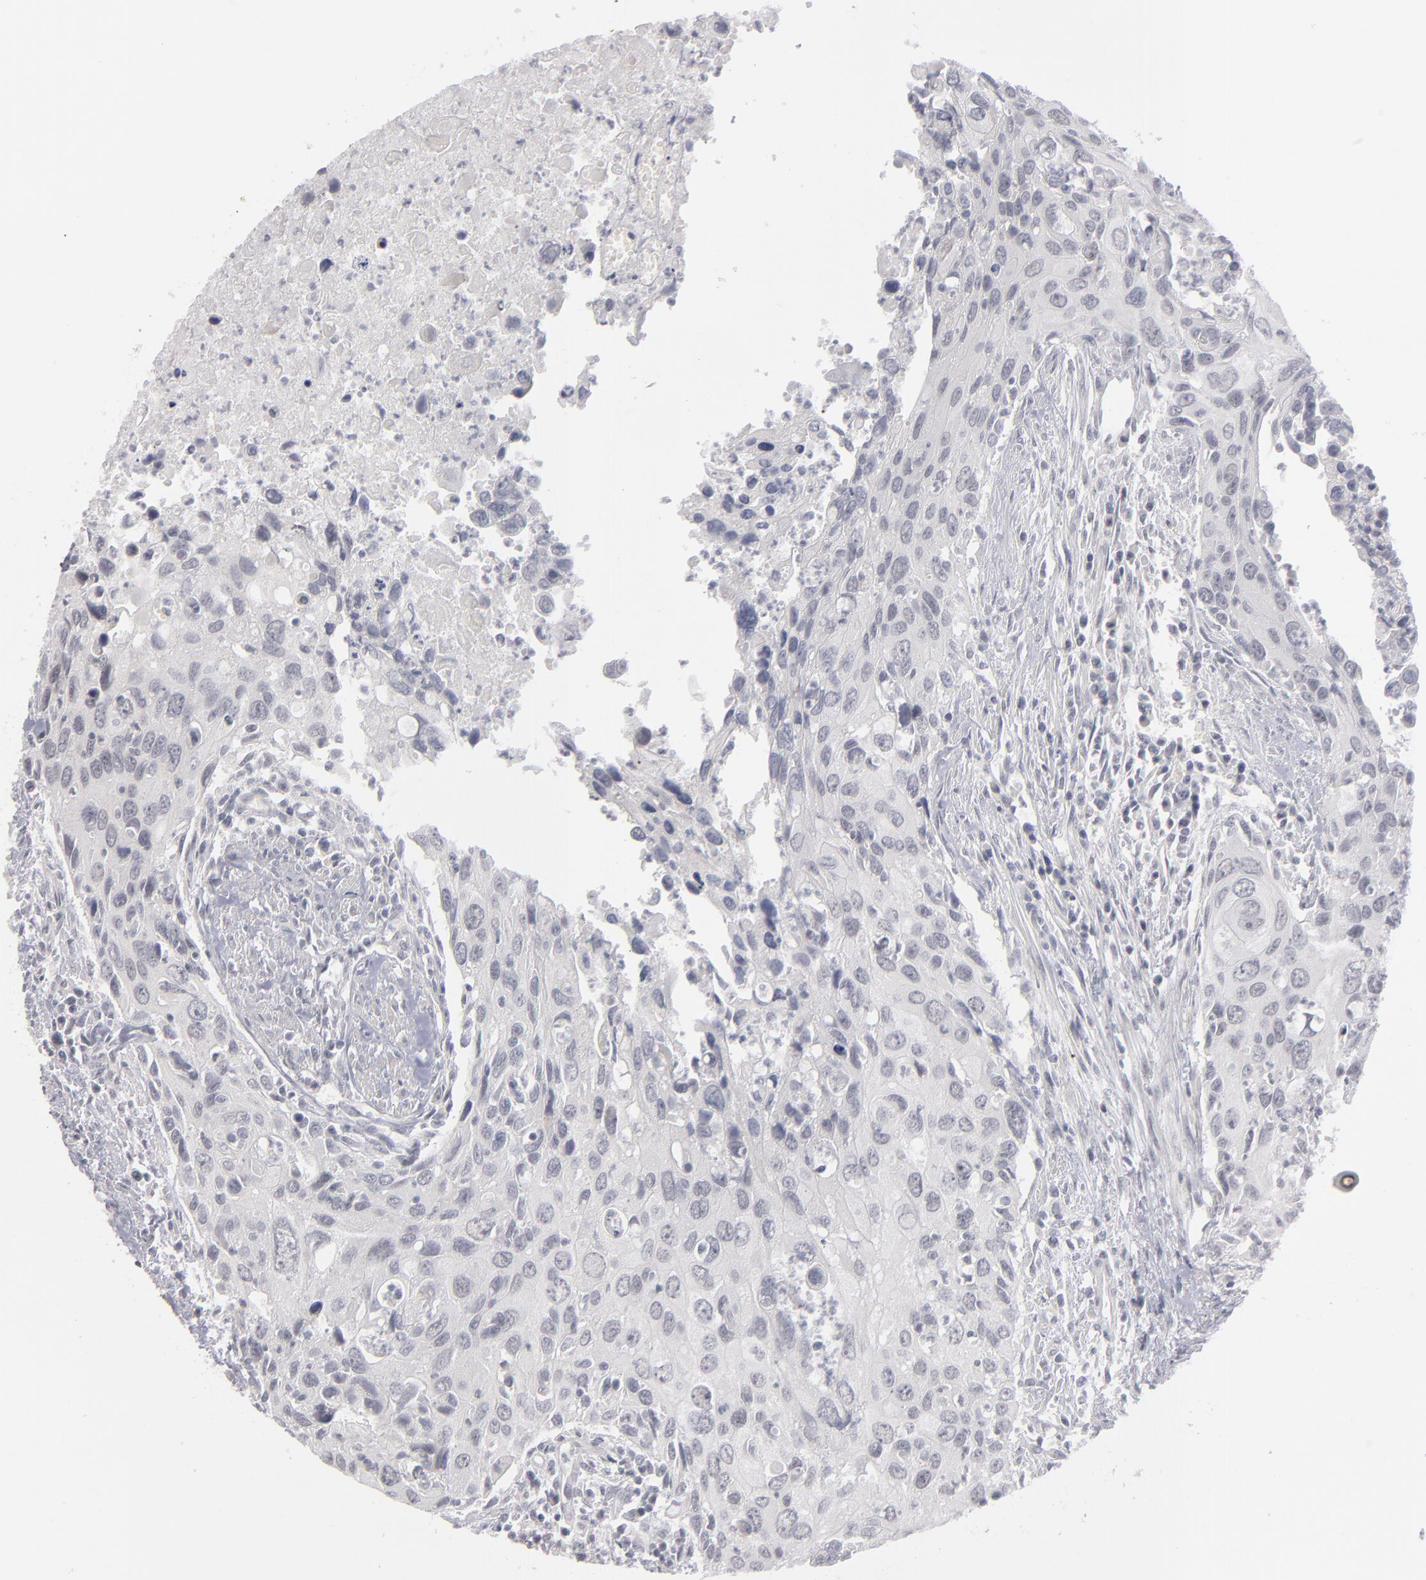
{"staining": {"intensity": "negative", "quantity": "none", "location": "none"}, "tissue": "urothelial cancer", "cell_type": "Tumor cells", "image_type": "cancer", "snomed": [{"axis": "morphology", "description": "Urothelial carcinoma, High grade"}, {"axis": "topography", "description": "Urinary bladder"}], "caption": "This is an immunohistochemistry histopathology image of urothelial cancer. There is no staining in tumor cells.", "gene": "KIAA1210", "patient": {"sex": "male", "age": 71}}